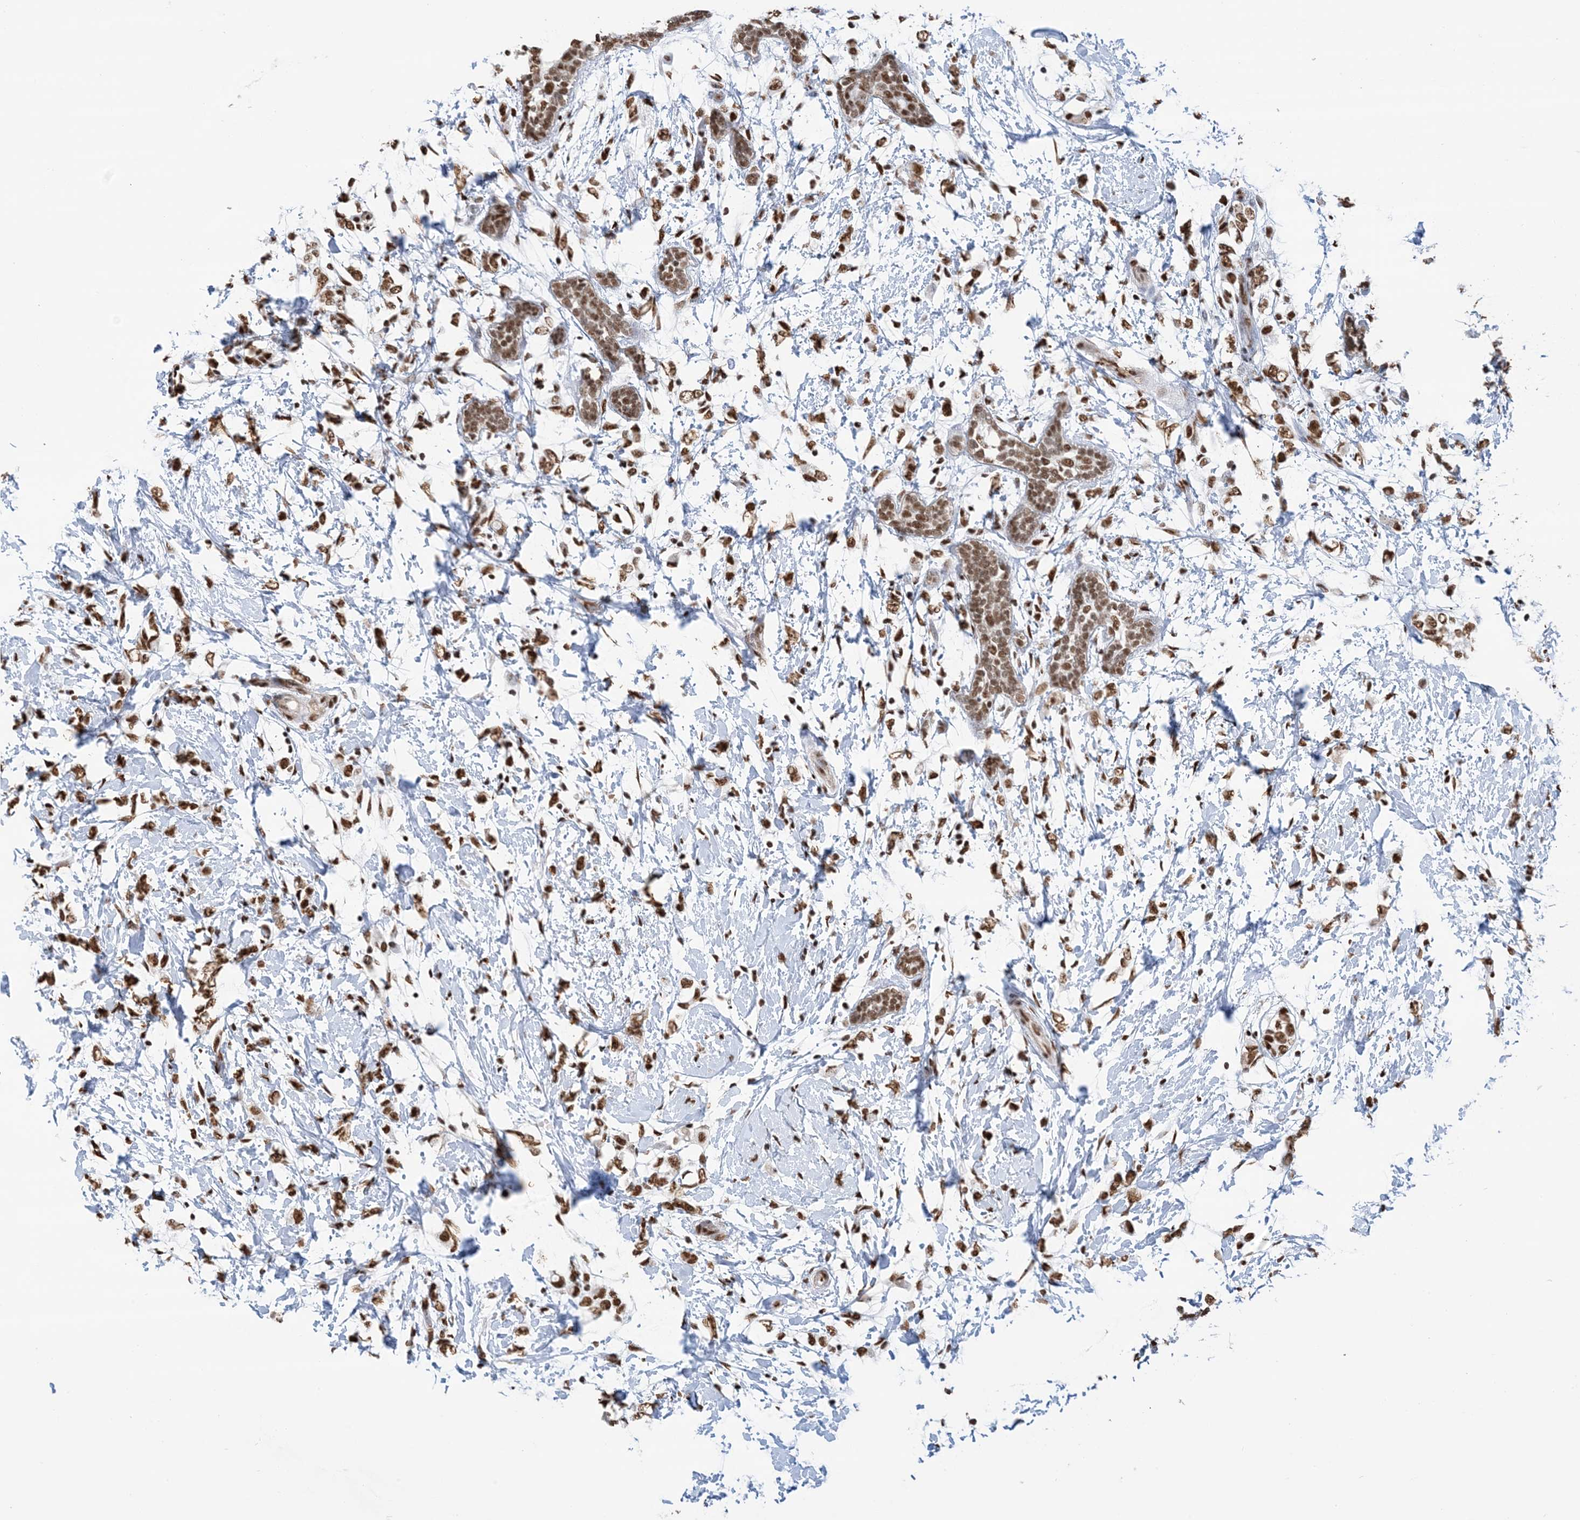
{"staining": {"intensity": "strong", "quantity": ">75%", "location": "nuclear"}, "tissue": "breast cancer", "cell_type": "Tumor cells", "image_type": "cancer", "snomed": [{"axis": "morphology", "description": "Normal tissue, NOS"}, {"axis": "morphology", "description": "Lobular carcinoma"}, {"axis": "topography", "description": "Breast"}], "caption": "A brown stain highlights strong nuclear staining of a protein in human lobular carcinoma (breast) tumor cells.", "gene": "ZNF792", "patient": {"sex": "female", "age": 47}}